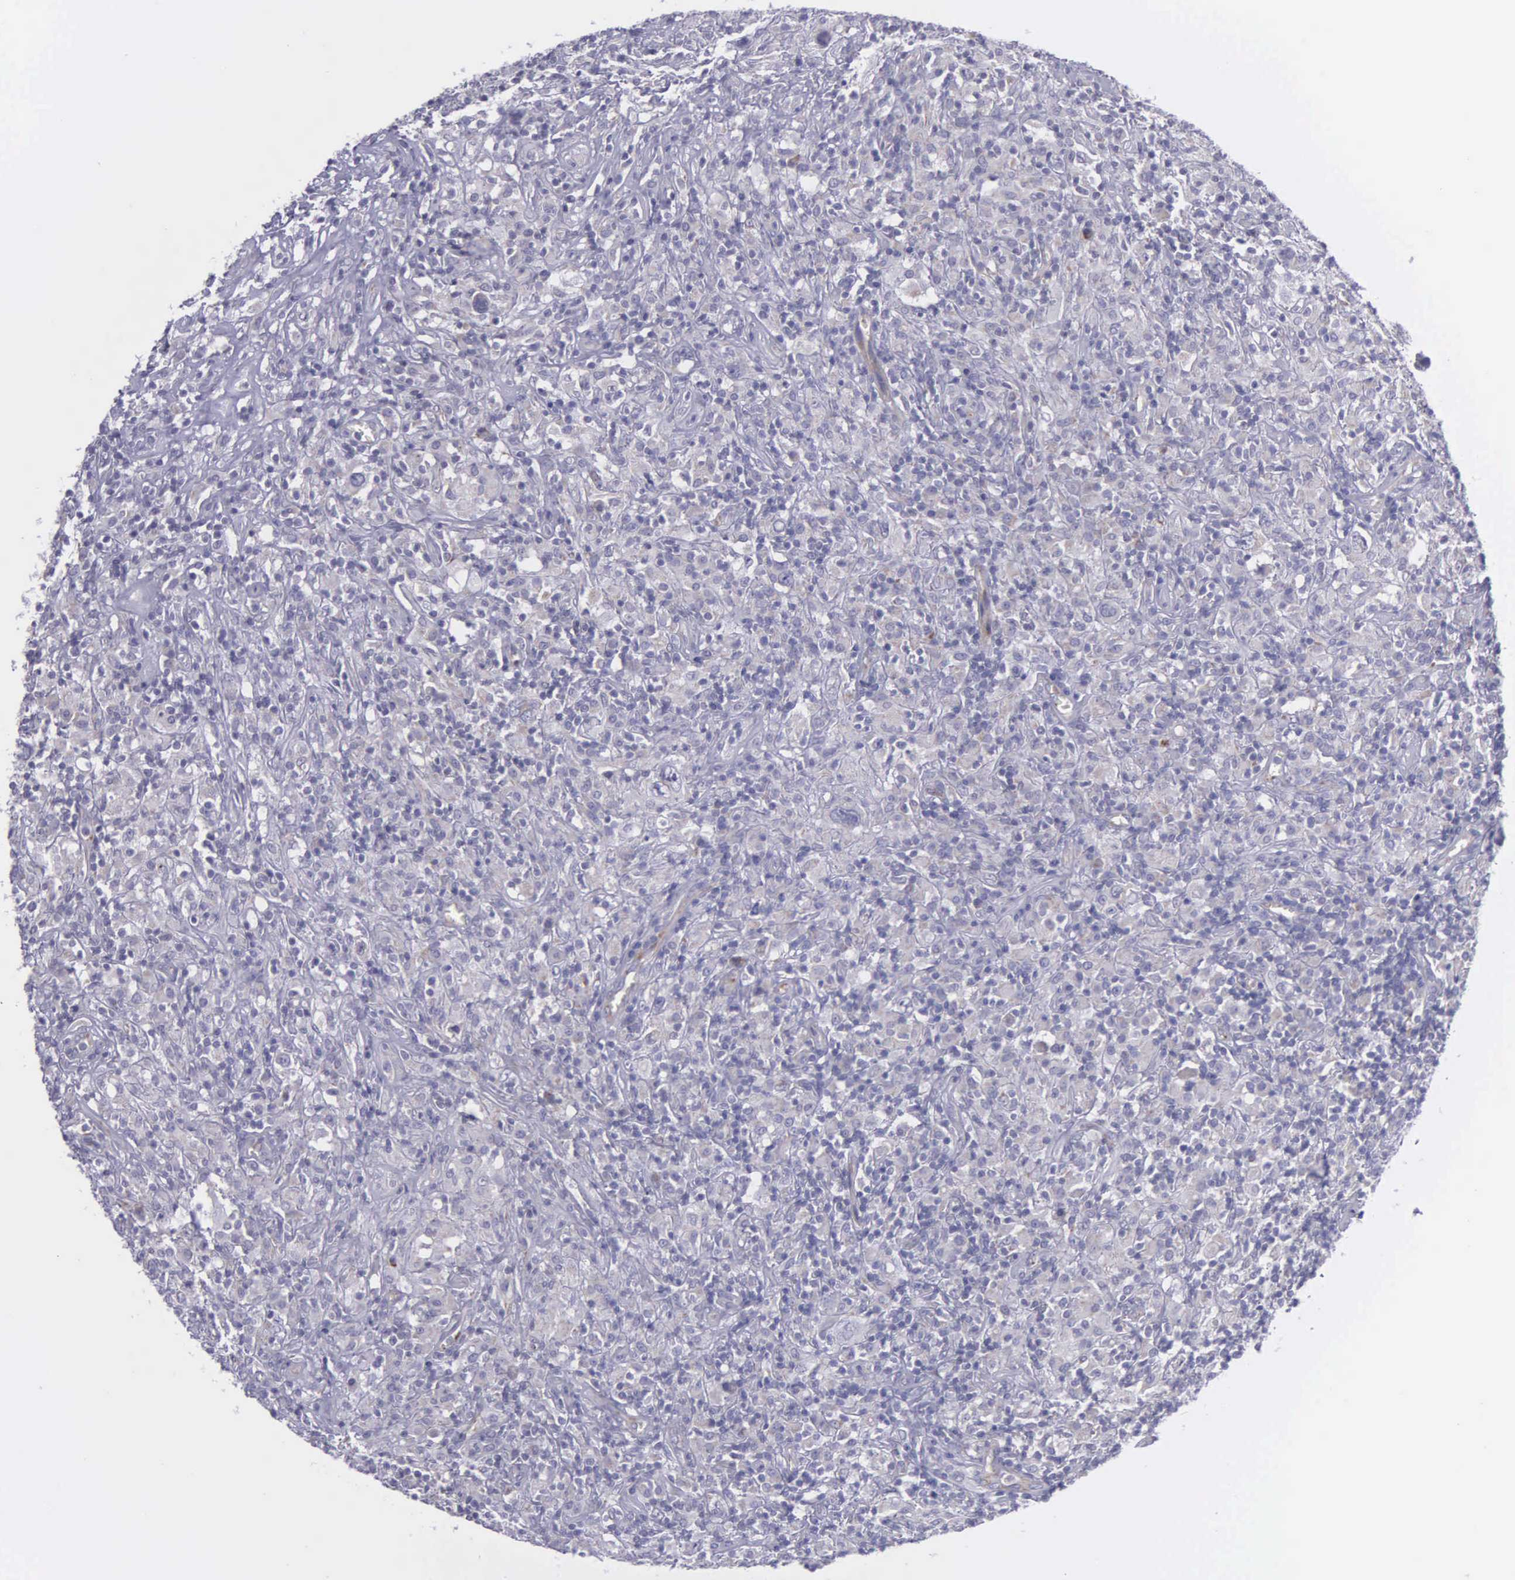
{"staining": {"intensity": "negative", "quantity": "none", "location": "none"}, "tissue": "lymphoma", "cell_type": "Tumor cells", "image_type": "cancer", "snomed": [{"axis": "morphology", "description": "Hodgkin's disease, NOS"}, {"axis": "topography", "description": "Lymph node"}], "caption": "Hodgkin's disease was stained to show a protein in brown. There is no significant positivity in tumor cells.", "gene": "SYNJ2BP", "patient": {"sex": "male", "age": 46}}